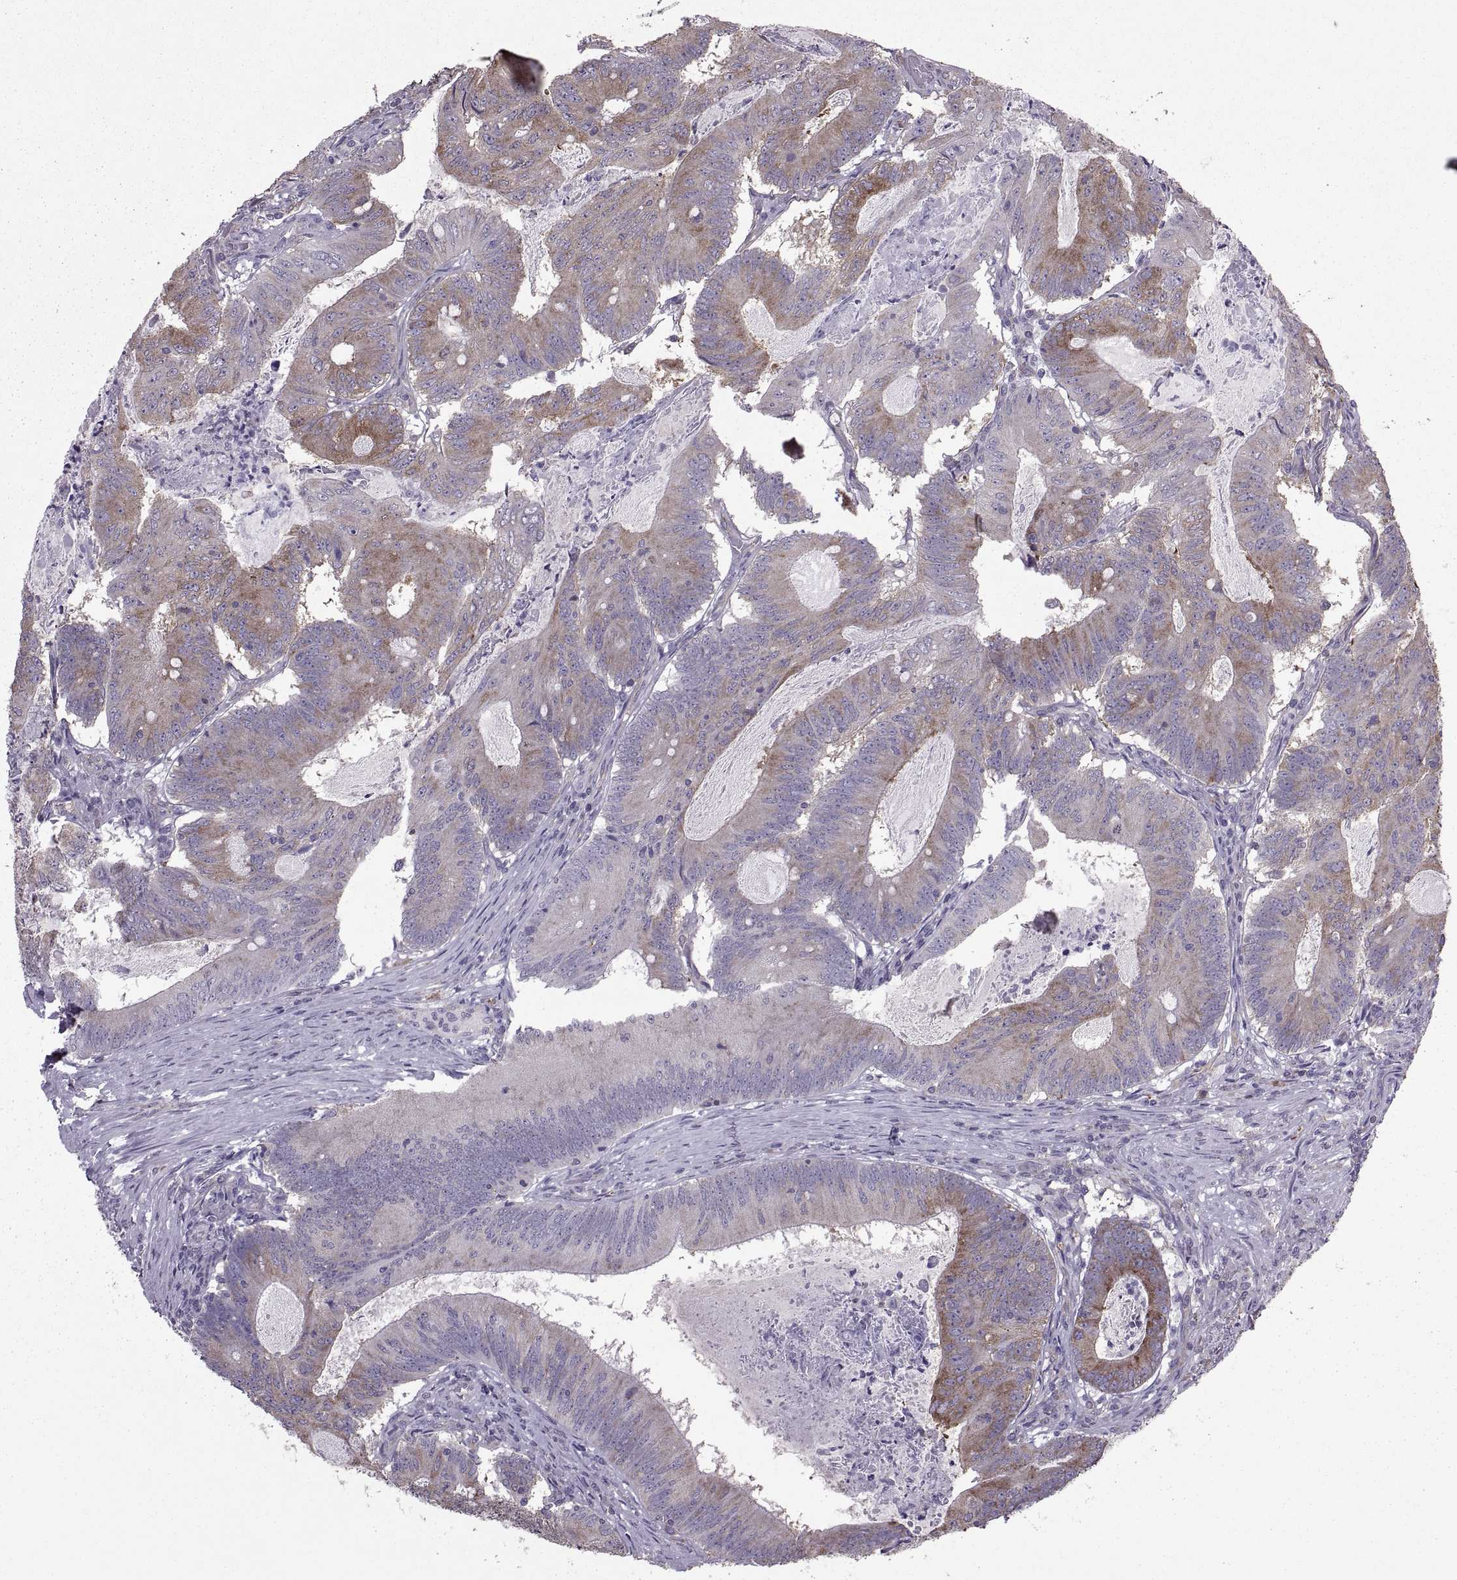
{"staining": {"intensity": "moderate", "quantity": "<25%", "location": "cytoplasmic/membranous"}, "tissue": "colorectal cancer", "cell_type": "Tumor cells", "image_type": "cancer", "snomed": [{"axis": "morphology", "description": "Adenocarcinoma, NOS"}, {"axis": "topography", "description": "Colon"}], "caption": "Tumor cells reveal moderate cytoplasmic/membranous positivity in approximately <25% of cells in colorectal cancer (adenocarcinoma).", "gene": "PABPC1", "patient": {"sex": "female", "age": 70}}